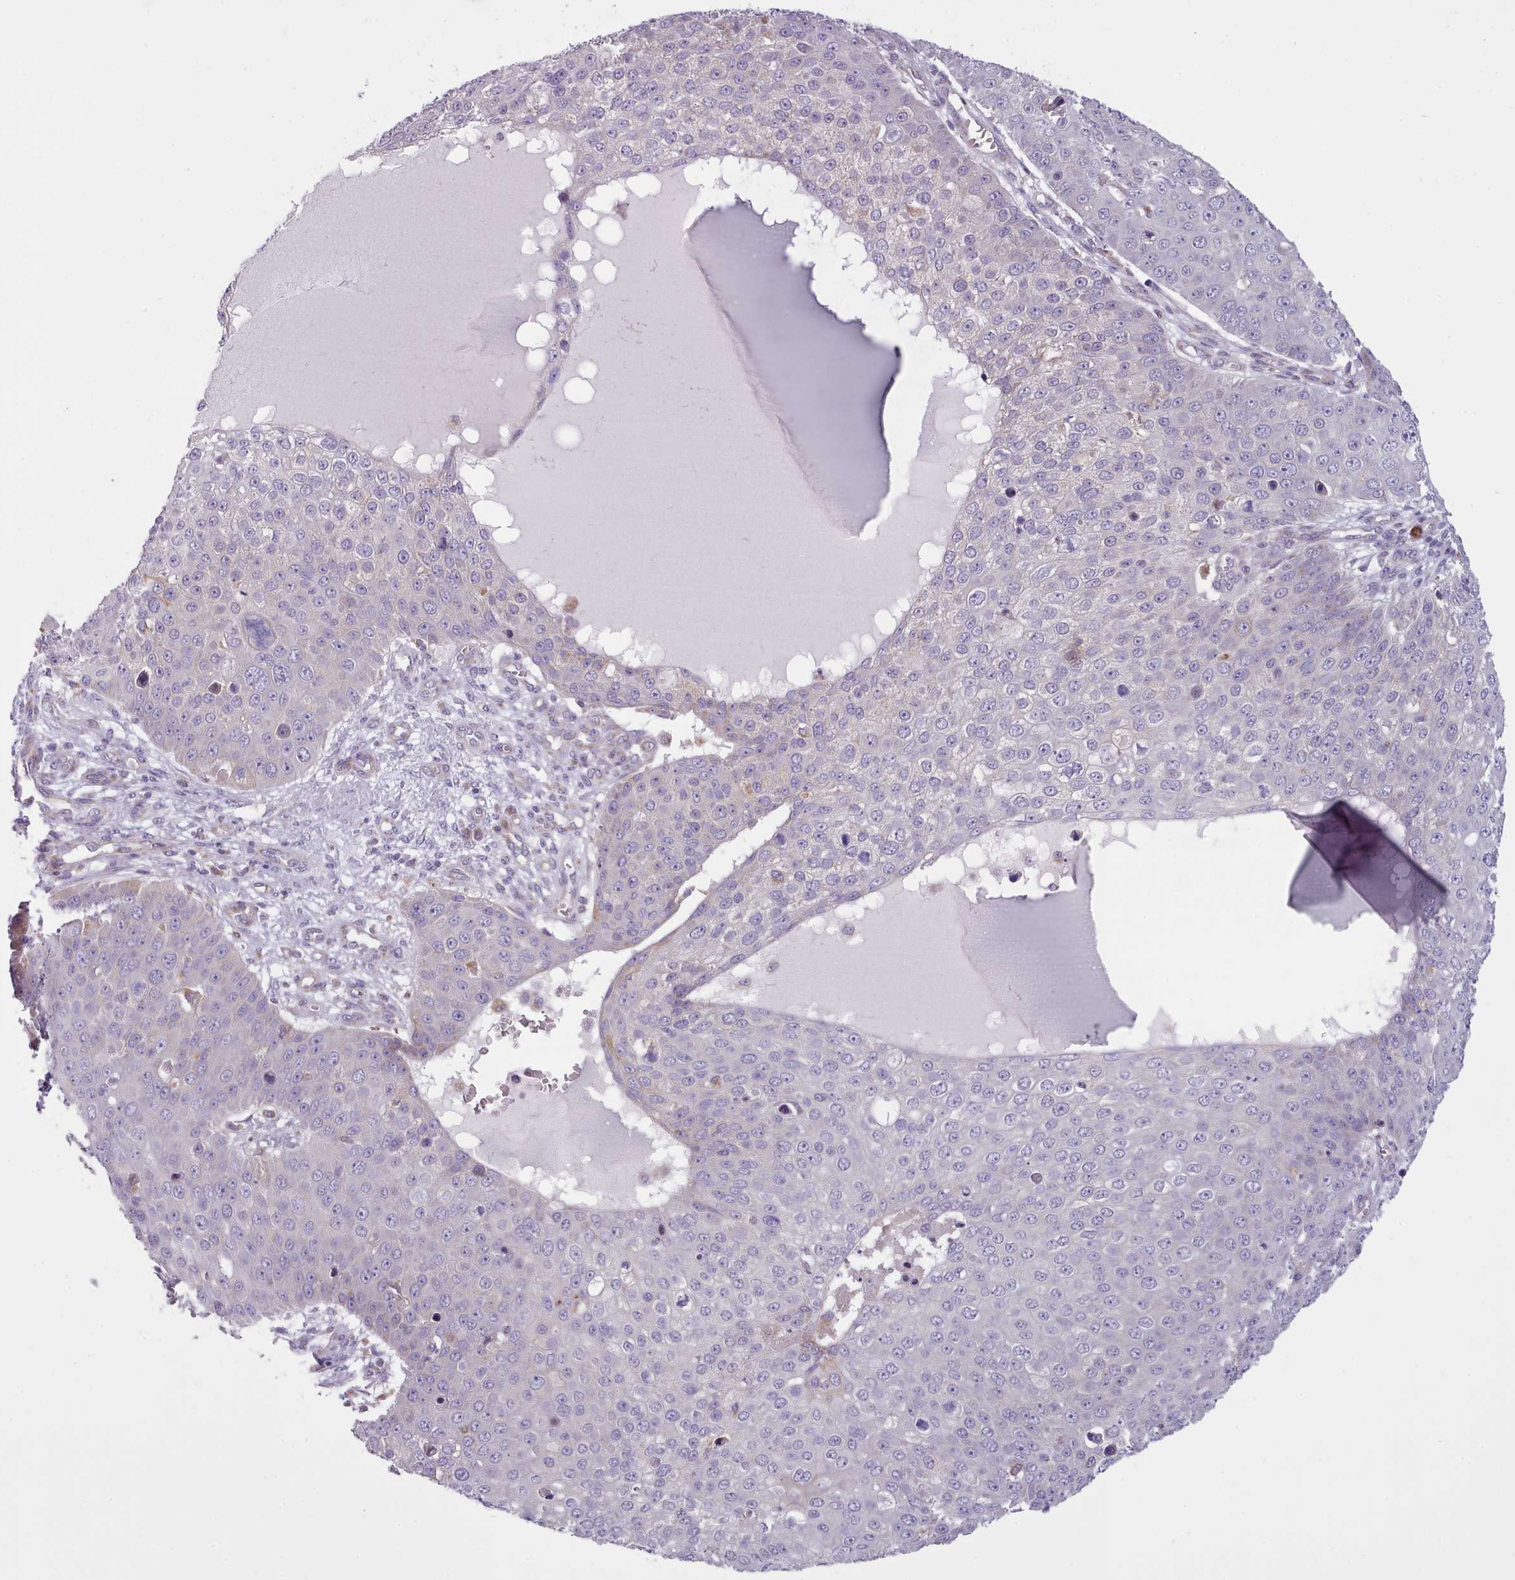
{"staining": {"intensity": "moderate", "quantity": "<25%", "location": "cytoplasmic/membranous"}, "tissue": "skin cancer", "cell_type": "Tumor cells", "image_type": "cancer", "snomed": [{"axis": "morphology", "description": "Squamous cell carcinoma, NOS"}, {"axis": "topography", "description": "Skin"}], "caption": "Brown immunohistochemical staining in human squamous cell carcinoma (skin) reveals moderate cytoplasmic/membranous staining in approximately <25% of tumor cells.", "gene": "SLC52A3", "patient": {"sex": "male", "age": 71}}